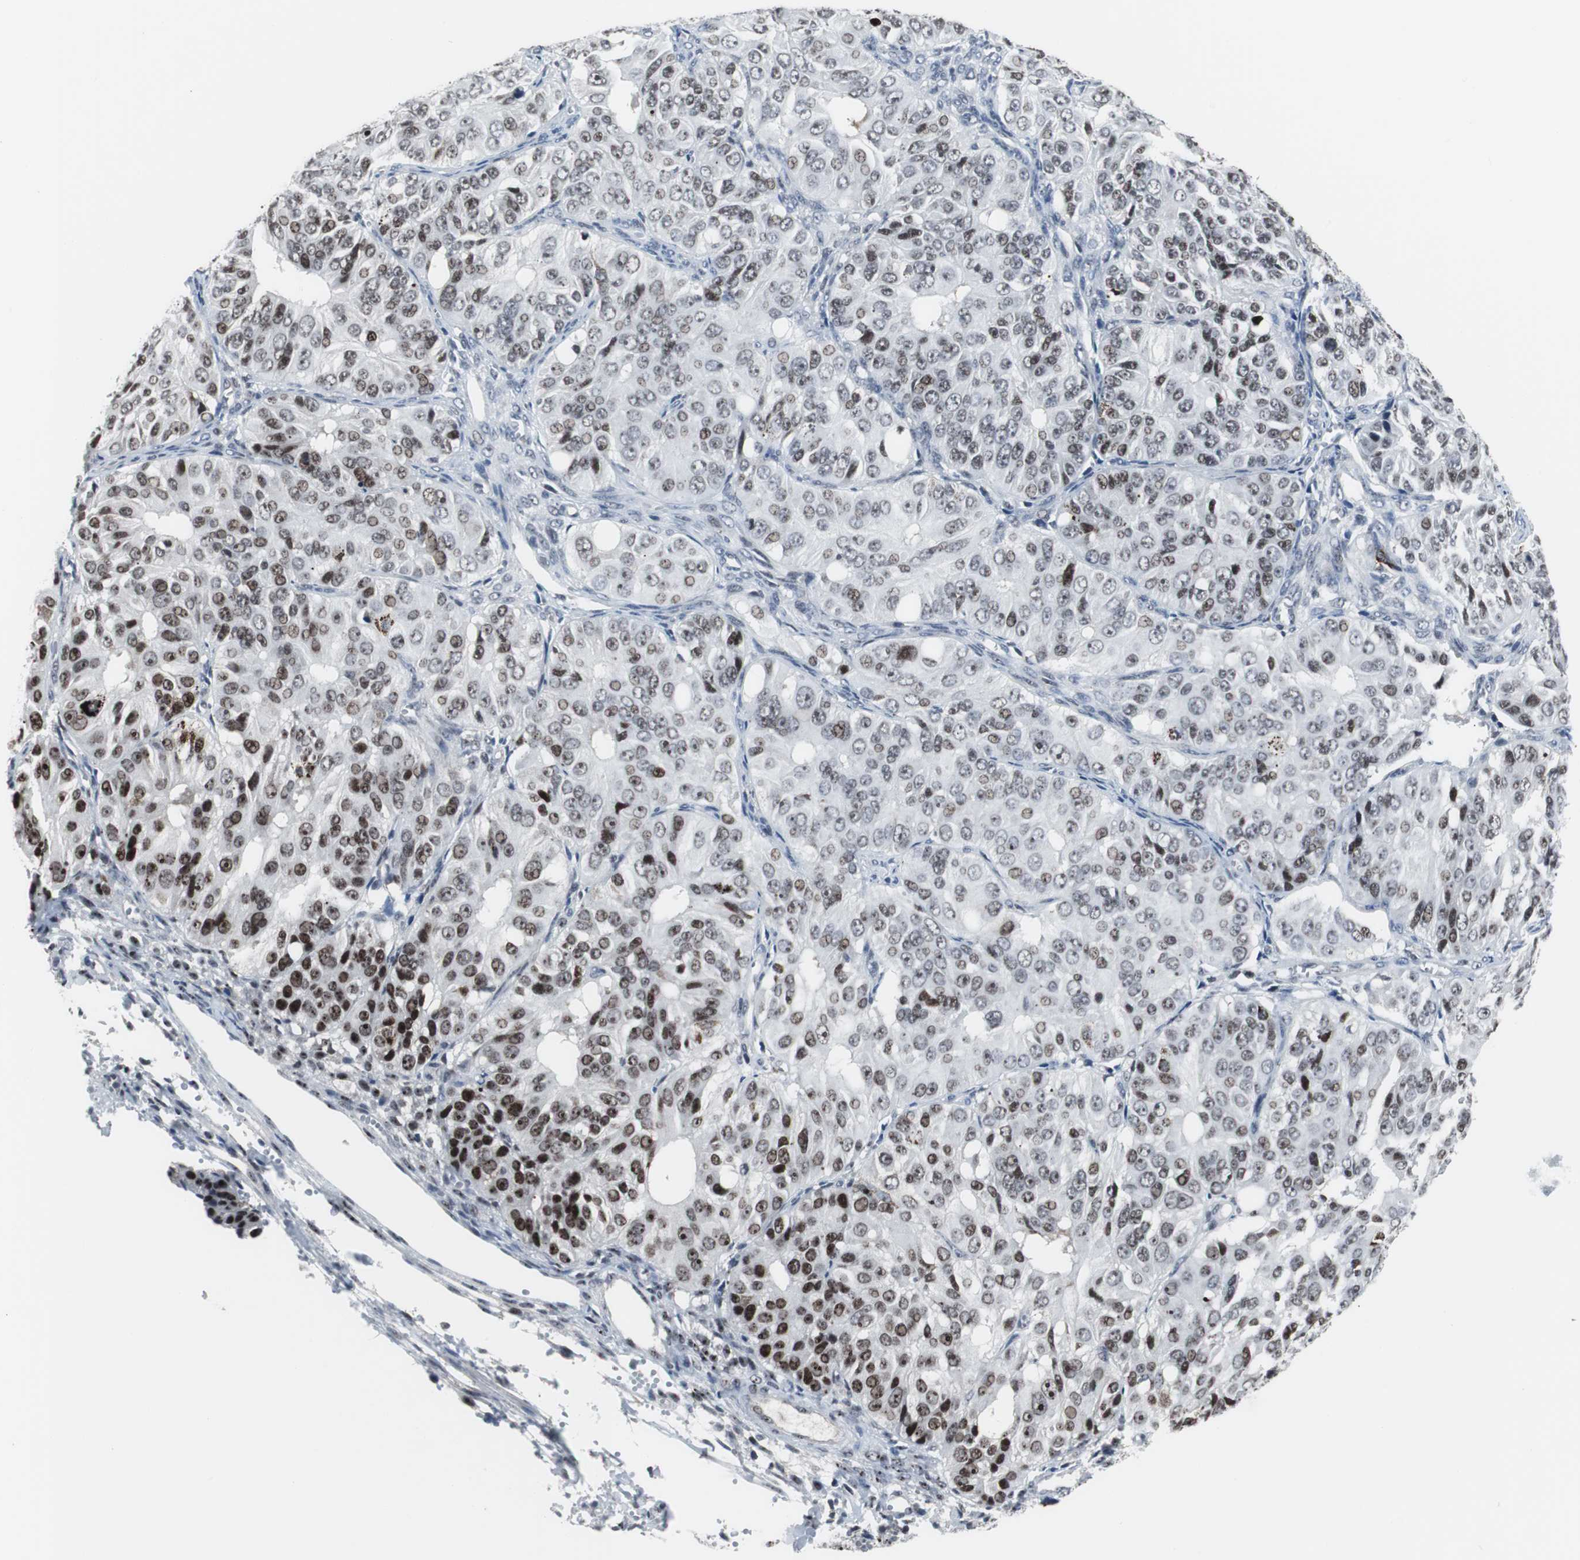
{"staining": {"intensity": "strong", "quantity": ">75%", "location": "nuclear"}, "tissue": "ovarian cancer", "cell_type": "Tumor cells", "image_type": "cancer", "snomed": [{"axis": "morphology", "description": "Carcinoma, endometroid"}, {"axis": "topography", "description": "Ovary"}], "caption": "Immunohistochemical staining of endometroid carcinoma (ovarian) reveals high levels of strong nuclear positivity in about >75% of tumor cells.", "gene": "DOK1", "patient": {"sex": "female", "age": 51}}